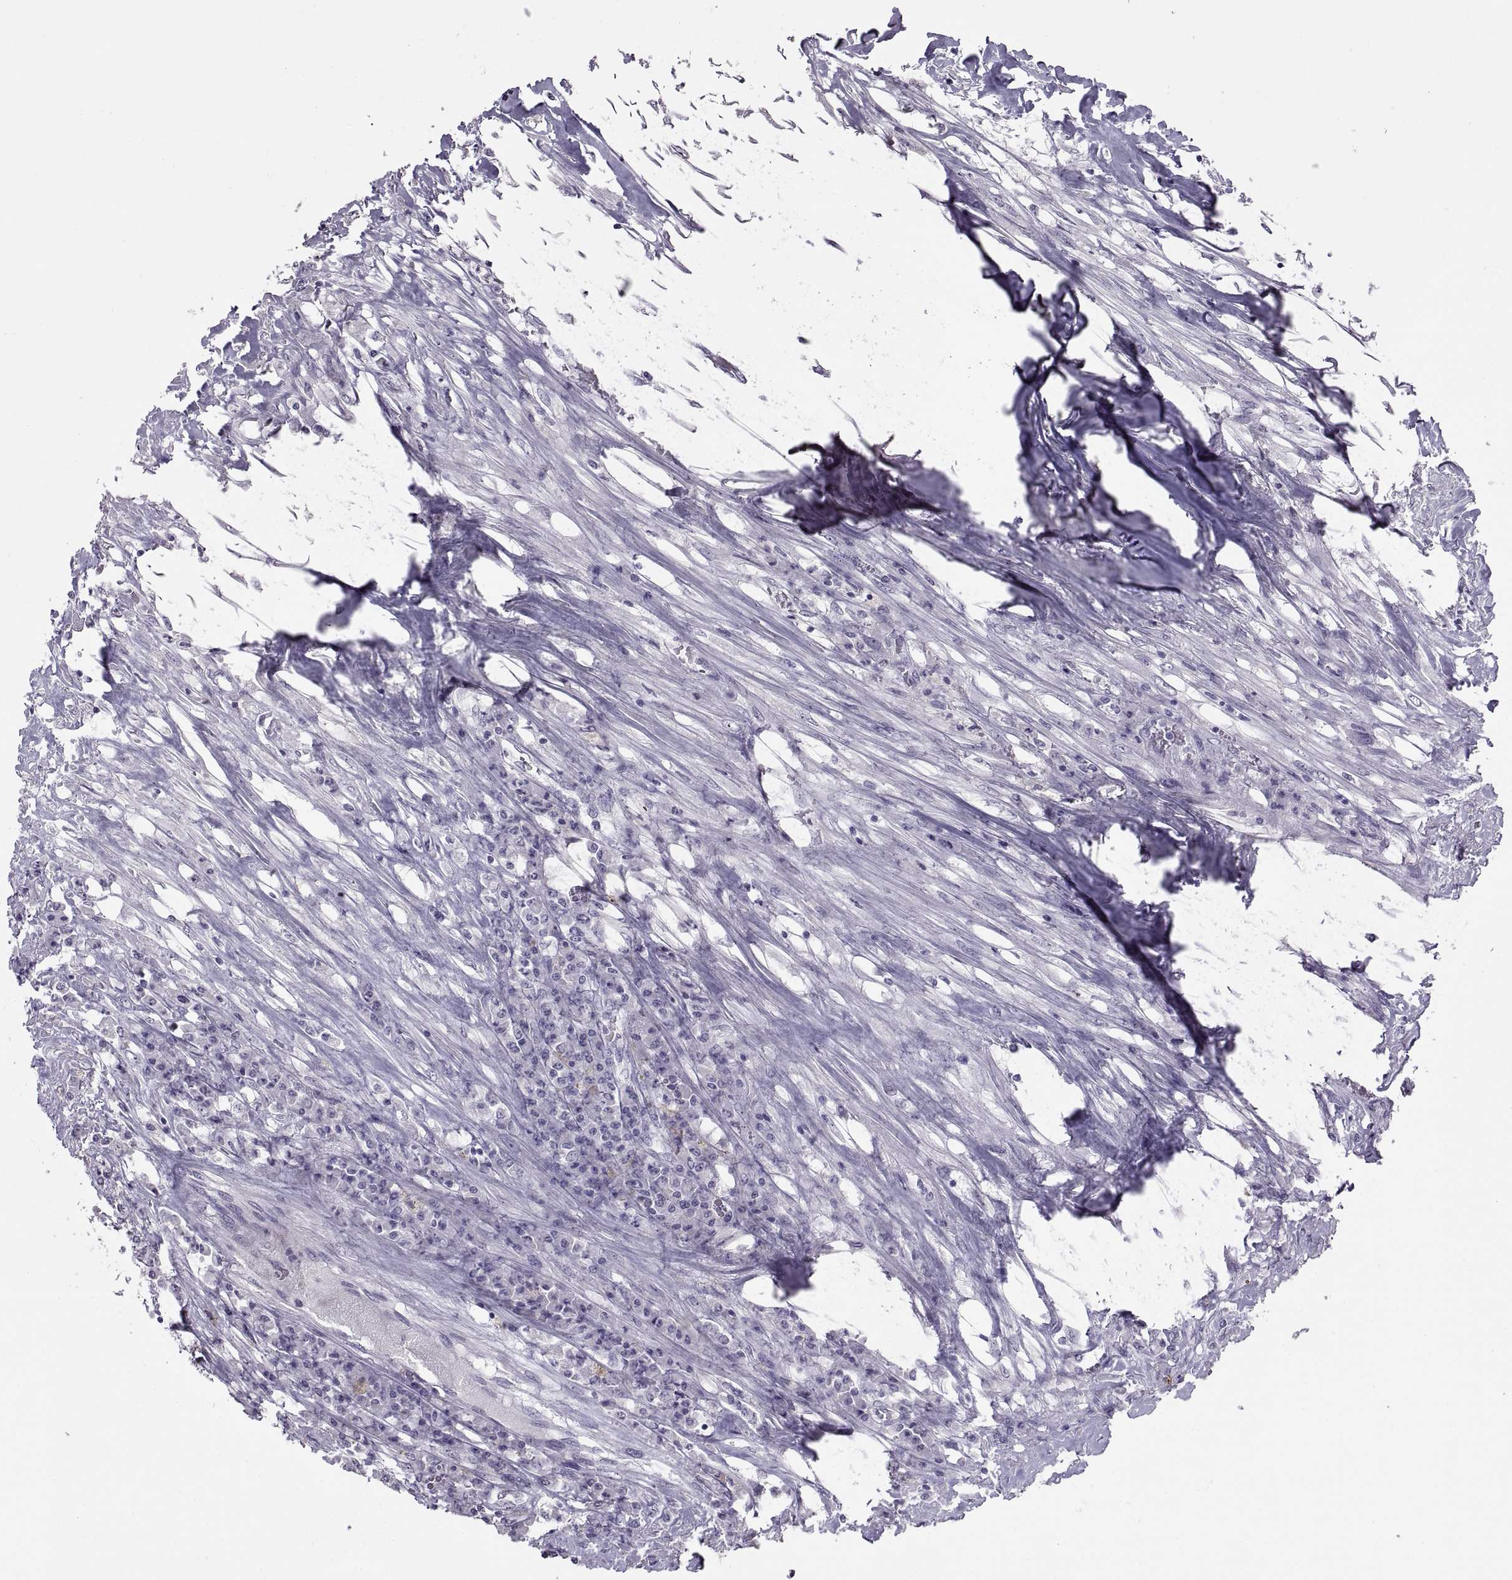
{"staining": {"intensity": "moderate", "quantity": "25%-75%", "location": "cytoplasmic/membranous"}, "tissue": "colorectal cancer", "cell_type": "Tumor cells", "image_type": "cancer", "snomed": [{"axis": "morphology", "description": "Adenocarcinoma, NOS"}, {"axis": "topography", "description": "Rectum"}], "caption": "Colorectal adenocarcinoma stained with a brown dye demonstrates moderate cytoplasmic/membranous positive positivity in approximately 25%-75% of tumor cells.", "gene": "ASIC2", "patient": {"sex": "male", "age": 54}}